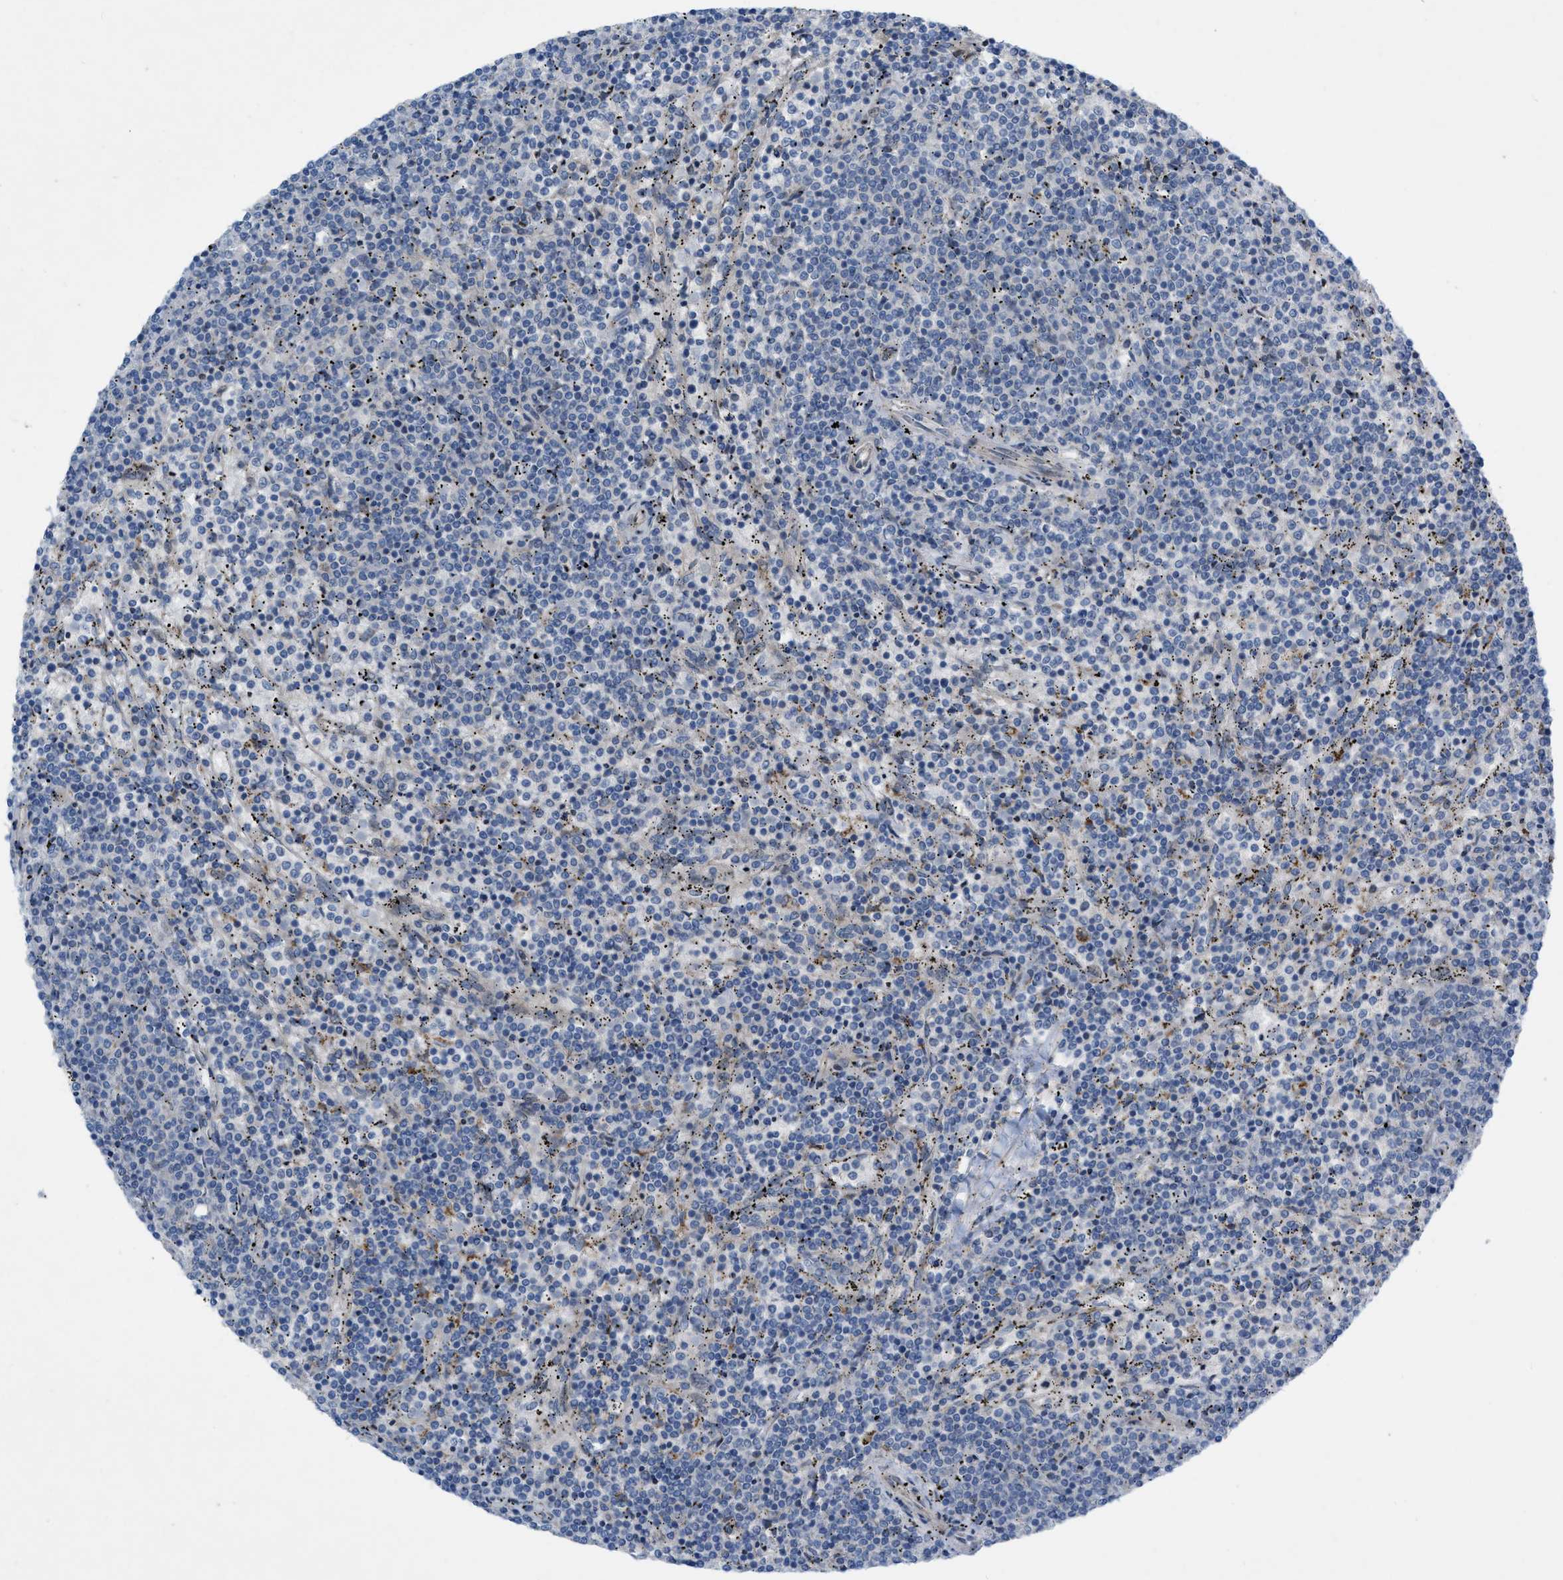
{"staining": {"intensity": "negative", "quantity": "none", "location": "none"}, "tissue": "lymphoma", "cell_type": "Tumor cells", "image_type": "cancer", "snomed": [{"axis": "morphology", "description": "Malignant lymphoma, non-Hodgkin's type, Low grade"}, {"axis": "topography", "description": "Spleen"}], "caption": "Immunohistochemistry (IHC) histopathology image of human lymphoma stained for a protein (brown), which shows no expression in tumor cells.", "gene": "NDEL1", "patient": {"sex": "female", "age": 50}}